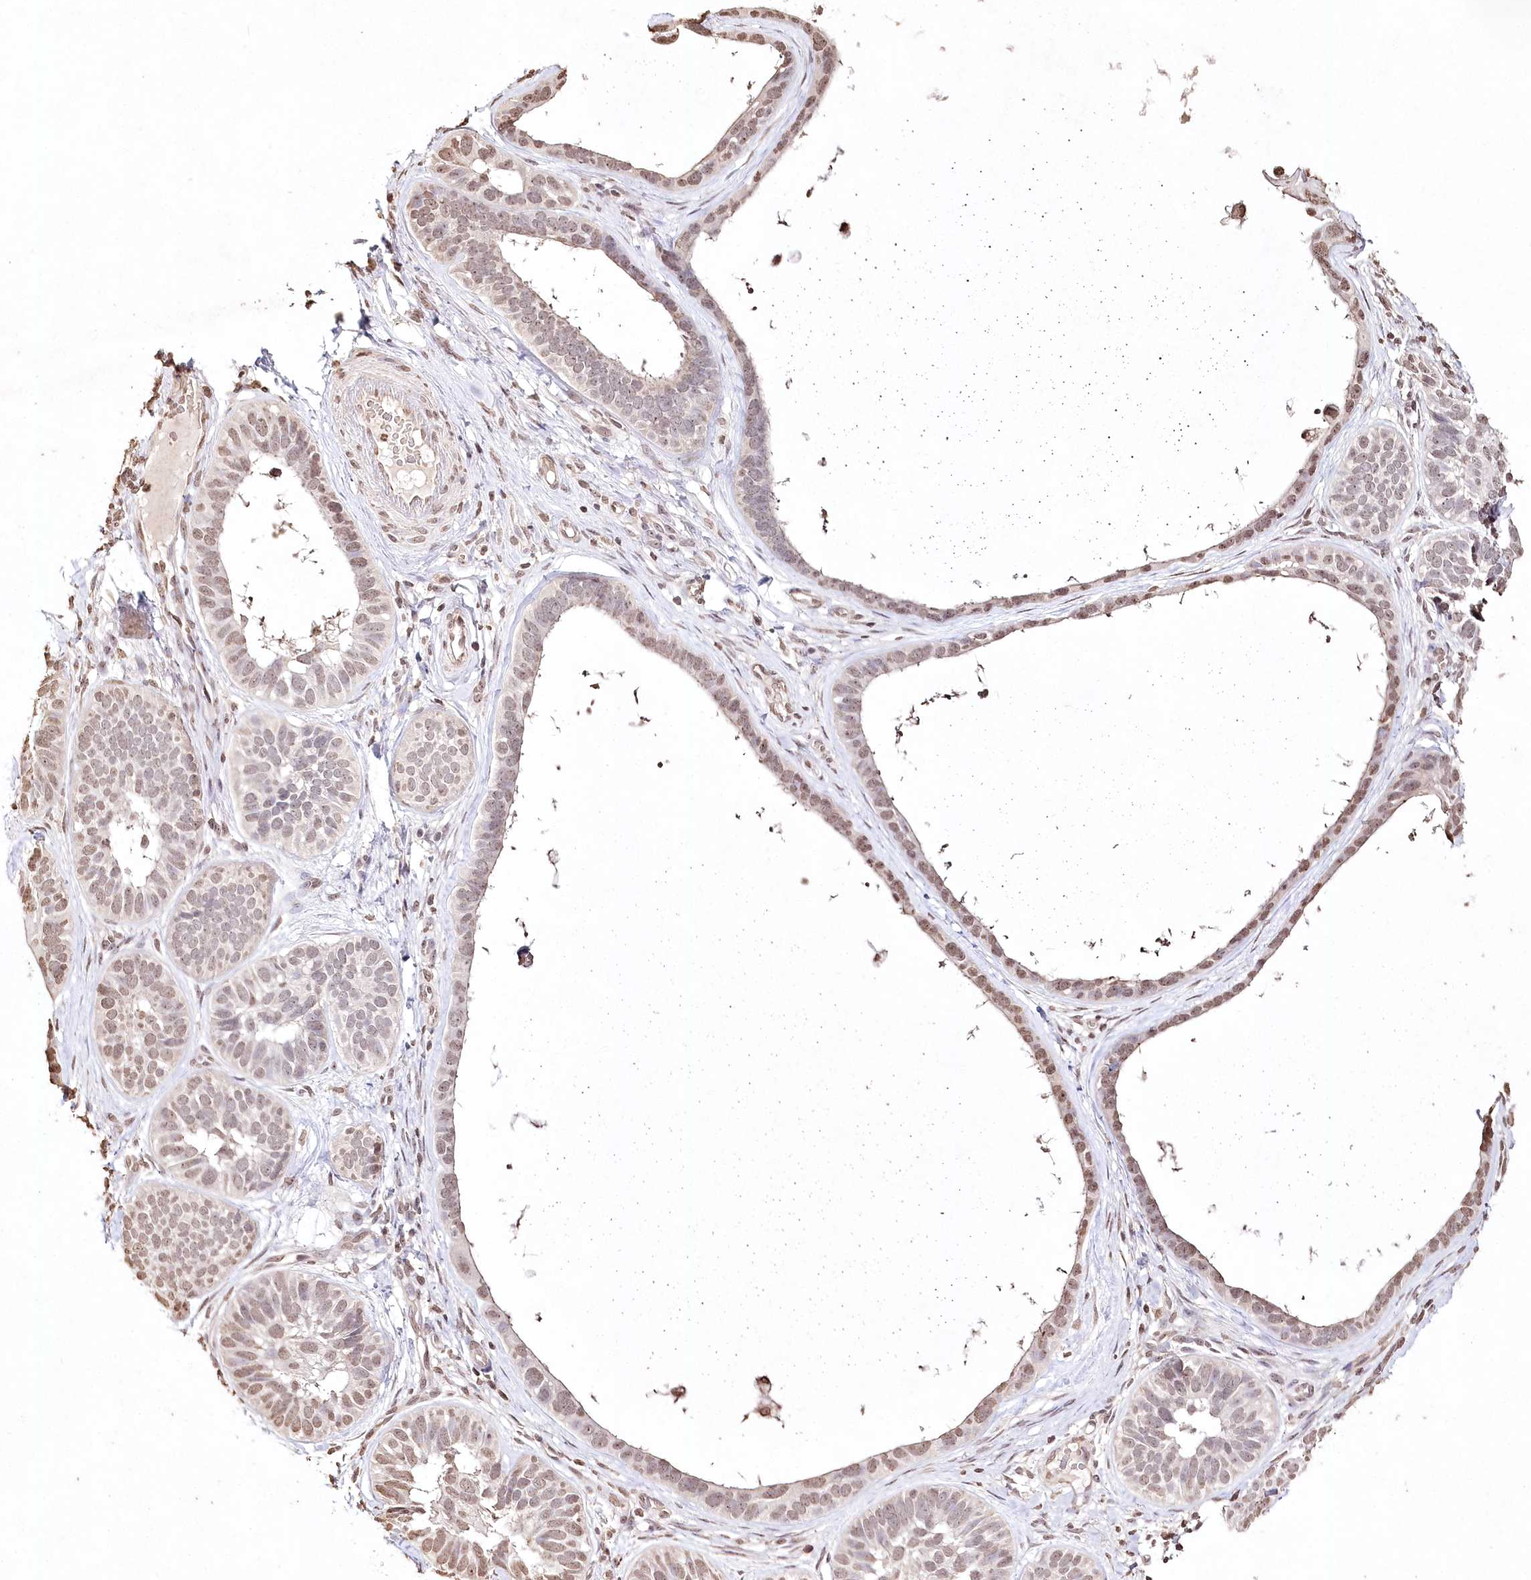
{"staining": {"intensity": "weak", "quantity": "25%-75%", "location": "nuclear"}, "tissue": "skin cancer", "cell_type": "Tumor cells", "image_type": "cancer", "snomed": [{"axis": "morphology", "description": "Basal cell carcinoma"}, {"axis": "topography", "description": "Skin"}], "caption": "Immunohistochemical staining of human skin cancer (basal cell carcinoma) reveals low levels of weak nuclear positivity in about 25%-75% of tumor cells. (brown staining indicates protein expression, while blue staining denotes nuclei).", "gene": "DMXL1", "patient": {"sex": "male", "age": 62}}